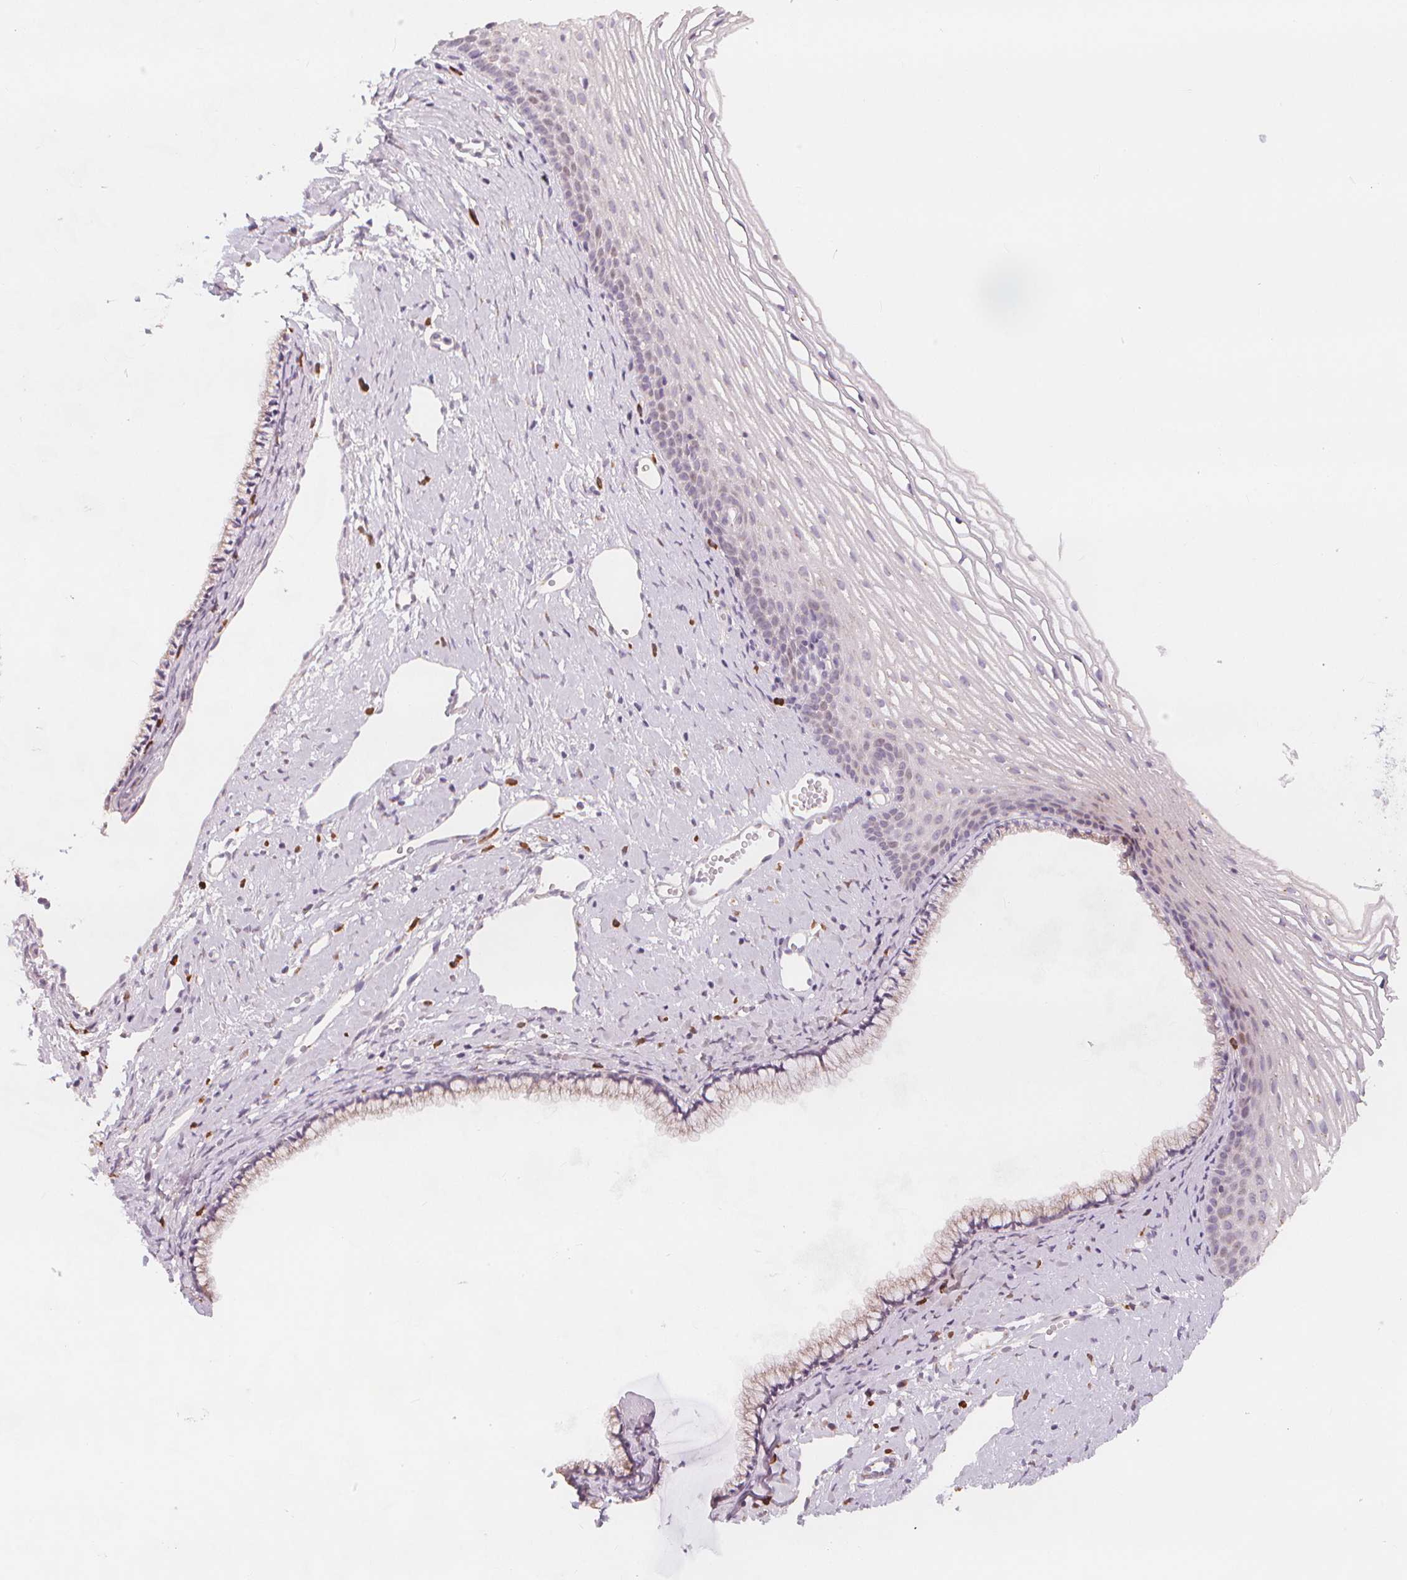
{"staining": {"intensity": "negative", "quantity": "none", "location": "none"}, "tissue": "cervix", "cell_type": "Glandular cells", "image_type": "normal", "snomed": [{"axis": "morphology", "description": "Normal tissue, NOS"}, {"axis": "topography", "description": "Cervix"}], "caption": "IHC histopathology image of normal cervix: human cervix stained with DAB (3,3'-diaminobenzidine) shows no significant protein expression in glandular cells.", "gene": "TIPIN", "patient": {"sex": "female", "age": 40}}